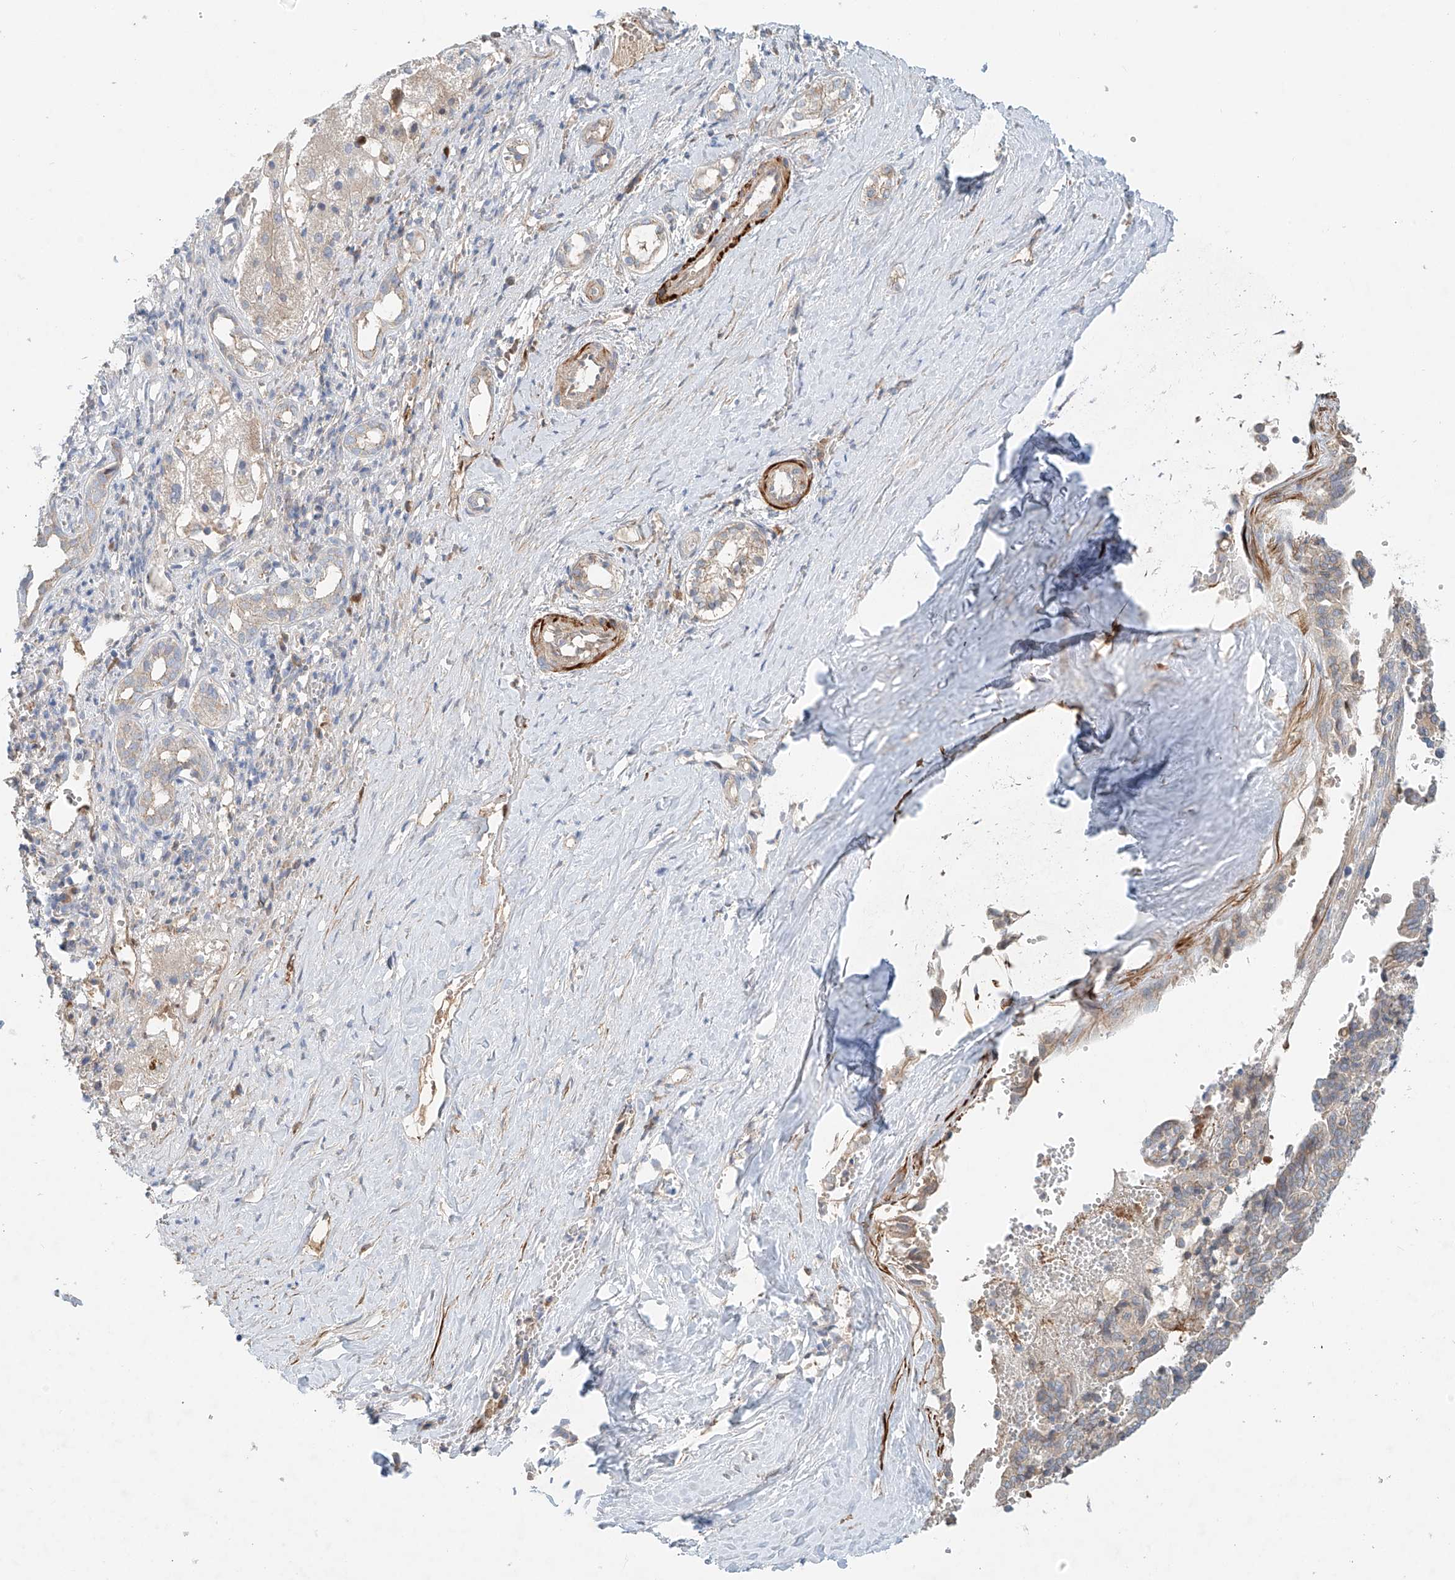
{"staining": {"intensity": "moderate", "quantity": "25%-75%", "location": "cytoplasmic/membranous"}, "tissue": "liver cancer", "cell_type": "Tumor cells", "image_type": "cancer", "snomed": [{"axis": "morphology", "description": "Cholangiocarcinoma"}, {"axis": "topography", "description": "Liver"}], "caption": "DAB immunohistochemical staining of liver cholangiocarcinoma demonstrates moderate cytoplasmic/membranous protein positivity in approximately 25%-75% of tumor cells.", "gene": "LYRM9", "patient": {"sex": "female", "age": 75}}